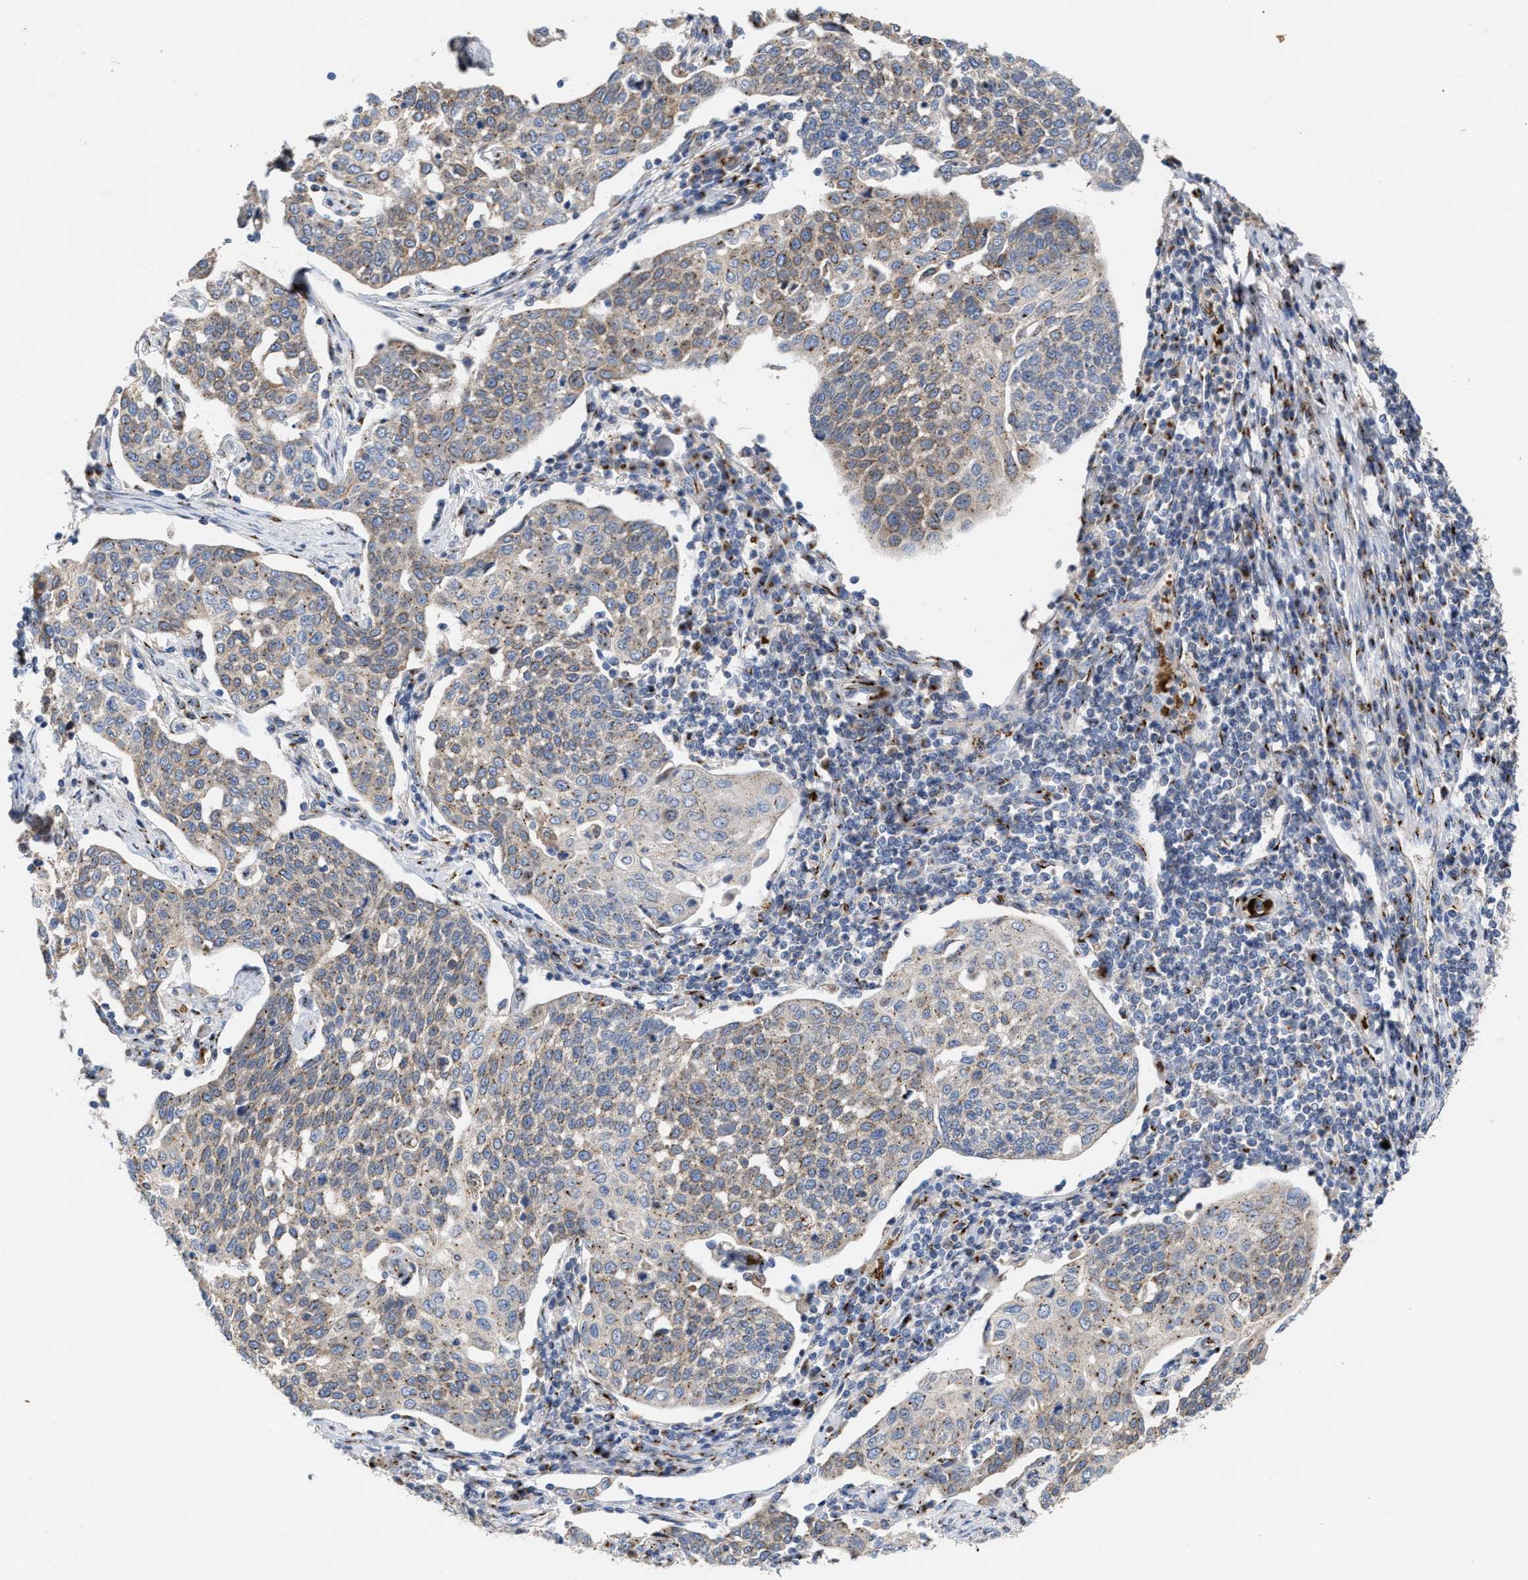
{"staining": {"intensity": "moderate", "quantity": ">75%", "location": "cytoplasmic/membranous"}, "tissue": "cervical cancer", "cell_type": "Tumor cells", "image_type": "cancer", "snomed": [{"axis": "morphology", "description": "Squamous cell carcinoma, NOS"}, {"axis": "topography", "description": "Cervix"}], "caption": "Immunohistochemical staining of human cervical cancer shows medium levels of moderate cytoplasmic/membranous protein expression in approximately >75% of tumor cells.", "gene": "CCL2", "patient": {"sex": "female", "age": 34}}